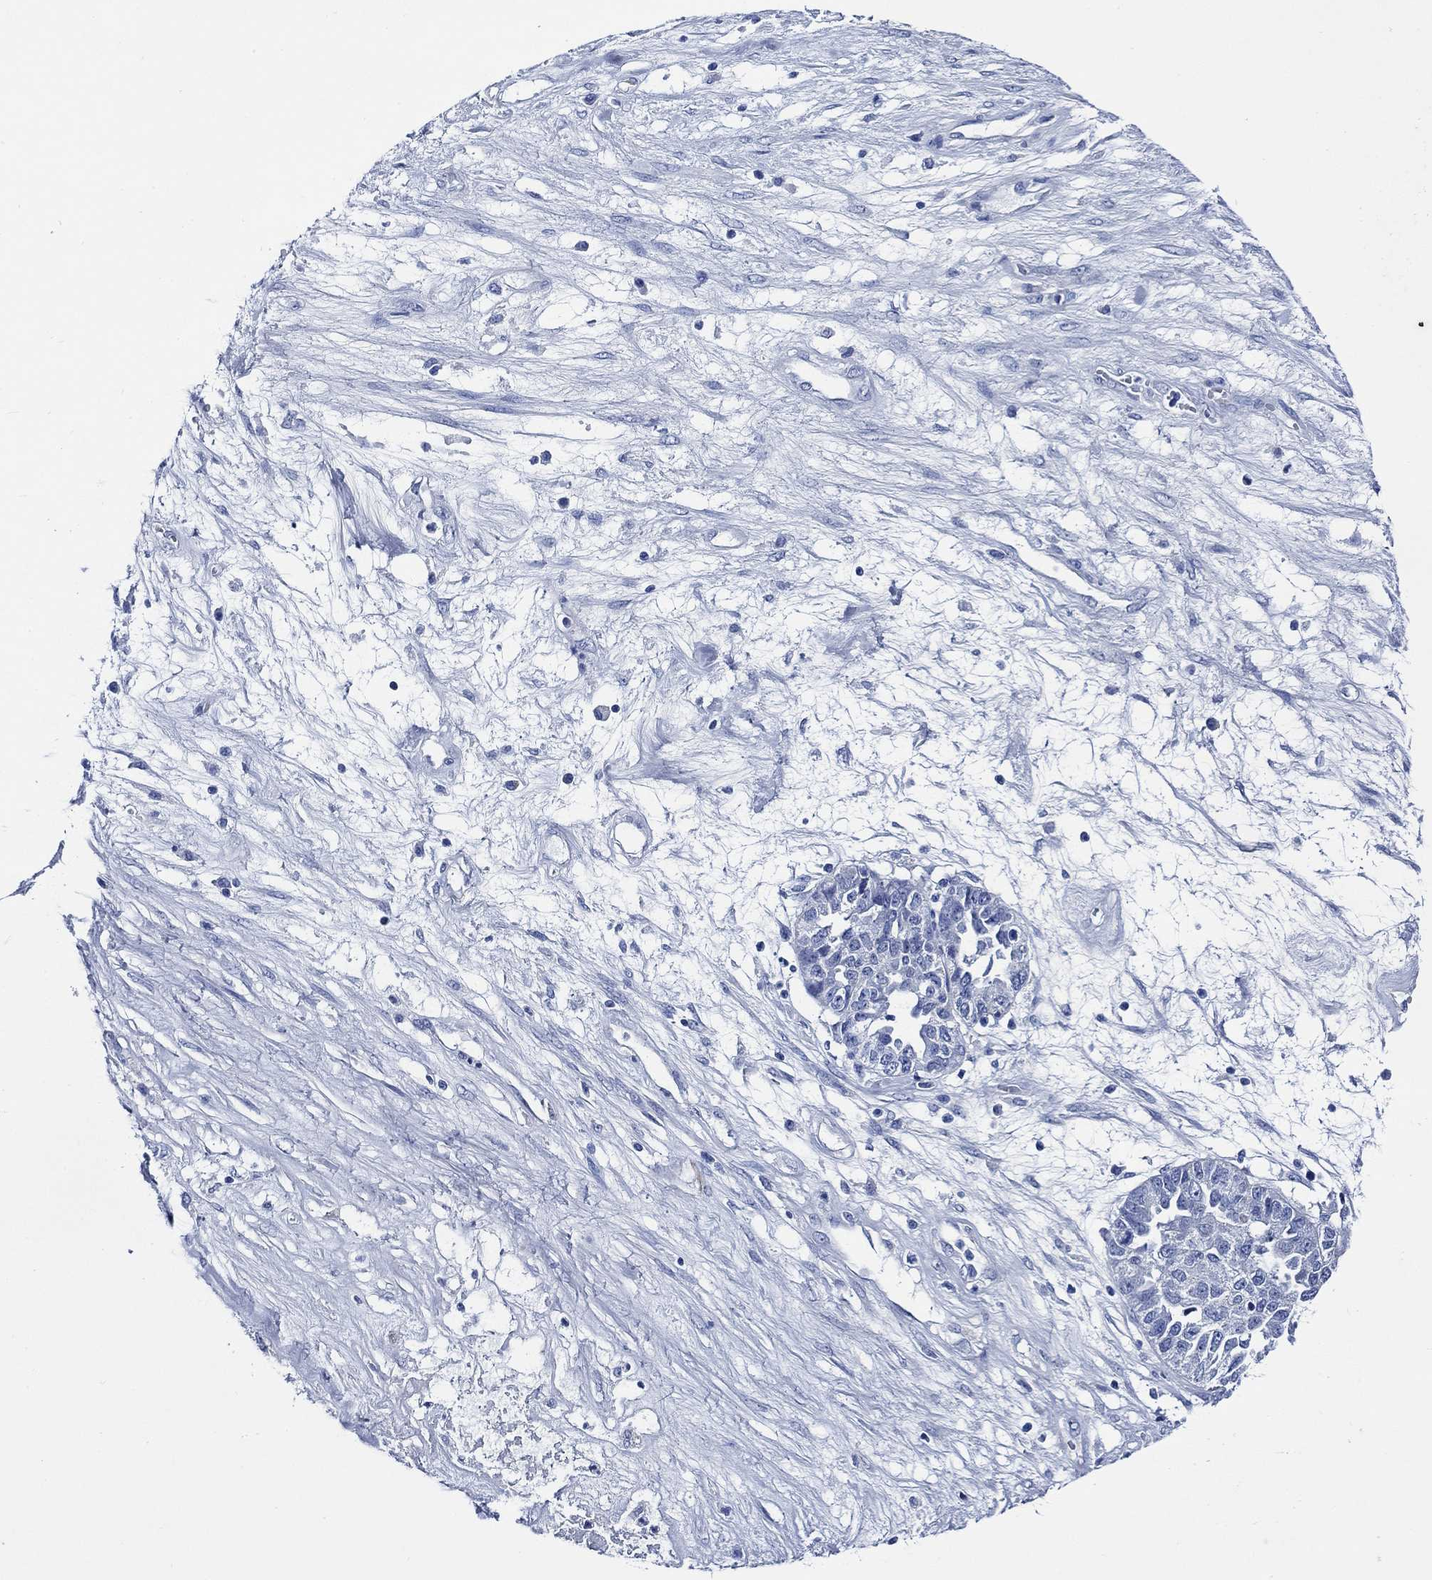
{"staining": {"intensity": "negative", "quantity": "none", "location": "none"}, "tissue": "ovarian cancer", "cell_type": "Tumor cells", "image_type": "cancer", "snomed": [{"axis": "morphology", "description": "Cystadenocarcinoma, serous, NOS"}, {"axis": "topography", "description": "Ovary"}], "caption": "Immunohistochemistry (IHC) histopathology image of neoplastic tissue: human serous cystadenocarcinoma (ovarian) stained with DAB exhibits no significant protein staining in tumor cells. The staining was performed using DAB (3,3'-diaminobenzidine) to visualize the protein expression in brown, while the nuclei were stained in blue with hematoxylin (Magnification: 20x).", "gene": "WDR62", "patient": {"sex": "female", "age": 87}}